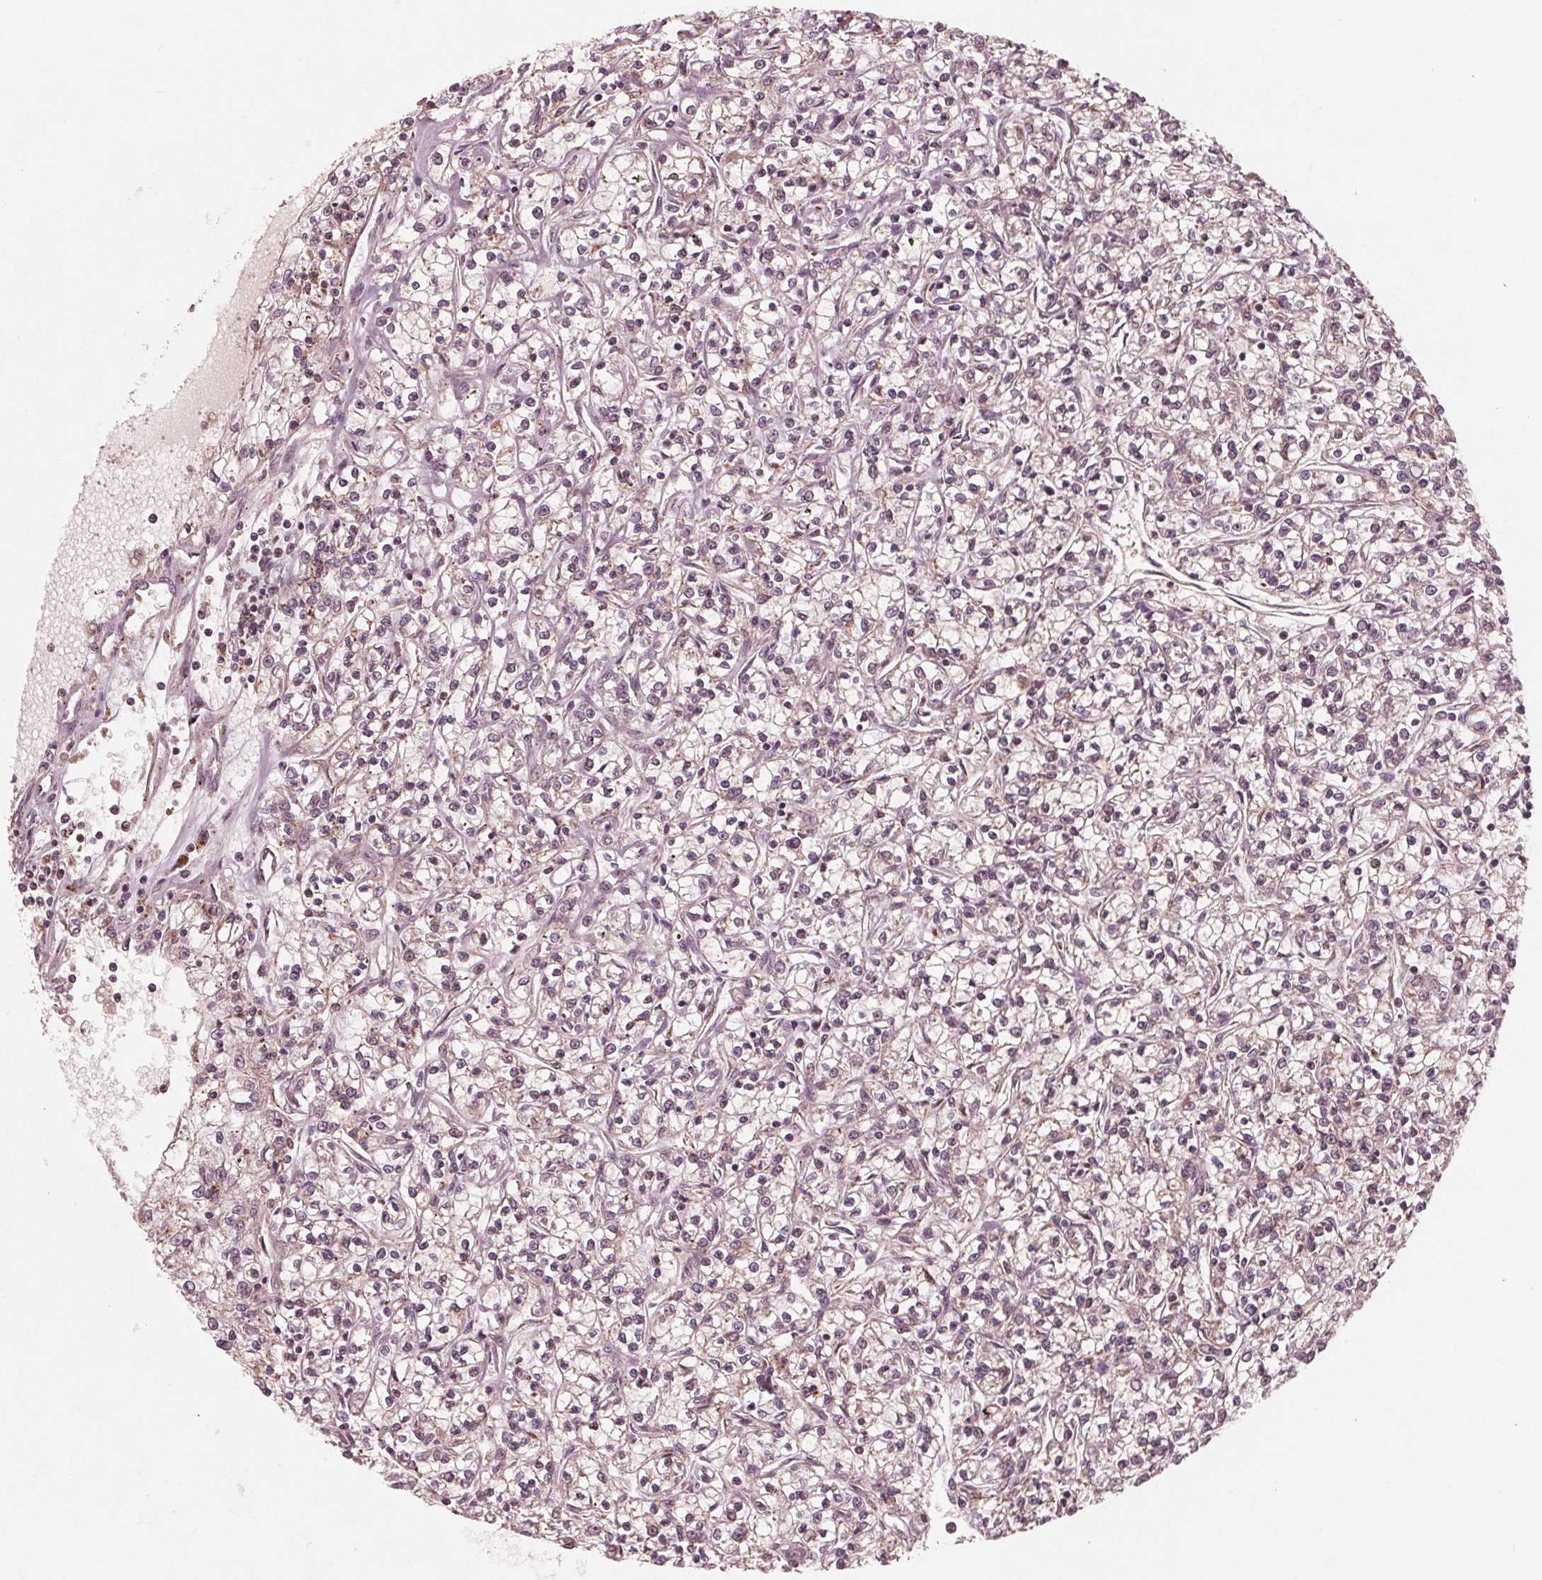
{"staining": {"intensity": "negative", "quantity": "none", "location": "none"}, "tissue": "renal cancer", "cell_type": "Tumor cells", "image_type": "cancer", "snomed": [{"axis": "morphology", "description": "Adenocarcinoma, NOS"}, {"axis": "topography", "description": "Kidney"}], "caption": "Immunohistochemistry (IHC) image of human adenocarcinoma (renal) stained for a protein (brown), which displays no positivity in tumor cells.", "gene": "UBALD1", "patient": {"sex": "female", "age": 59}}